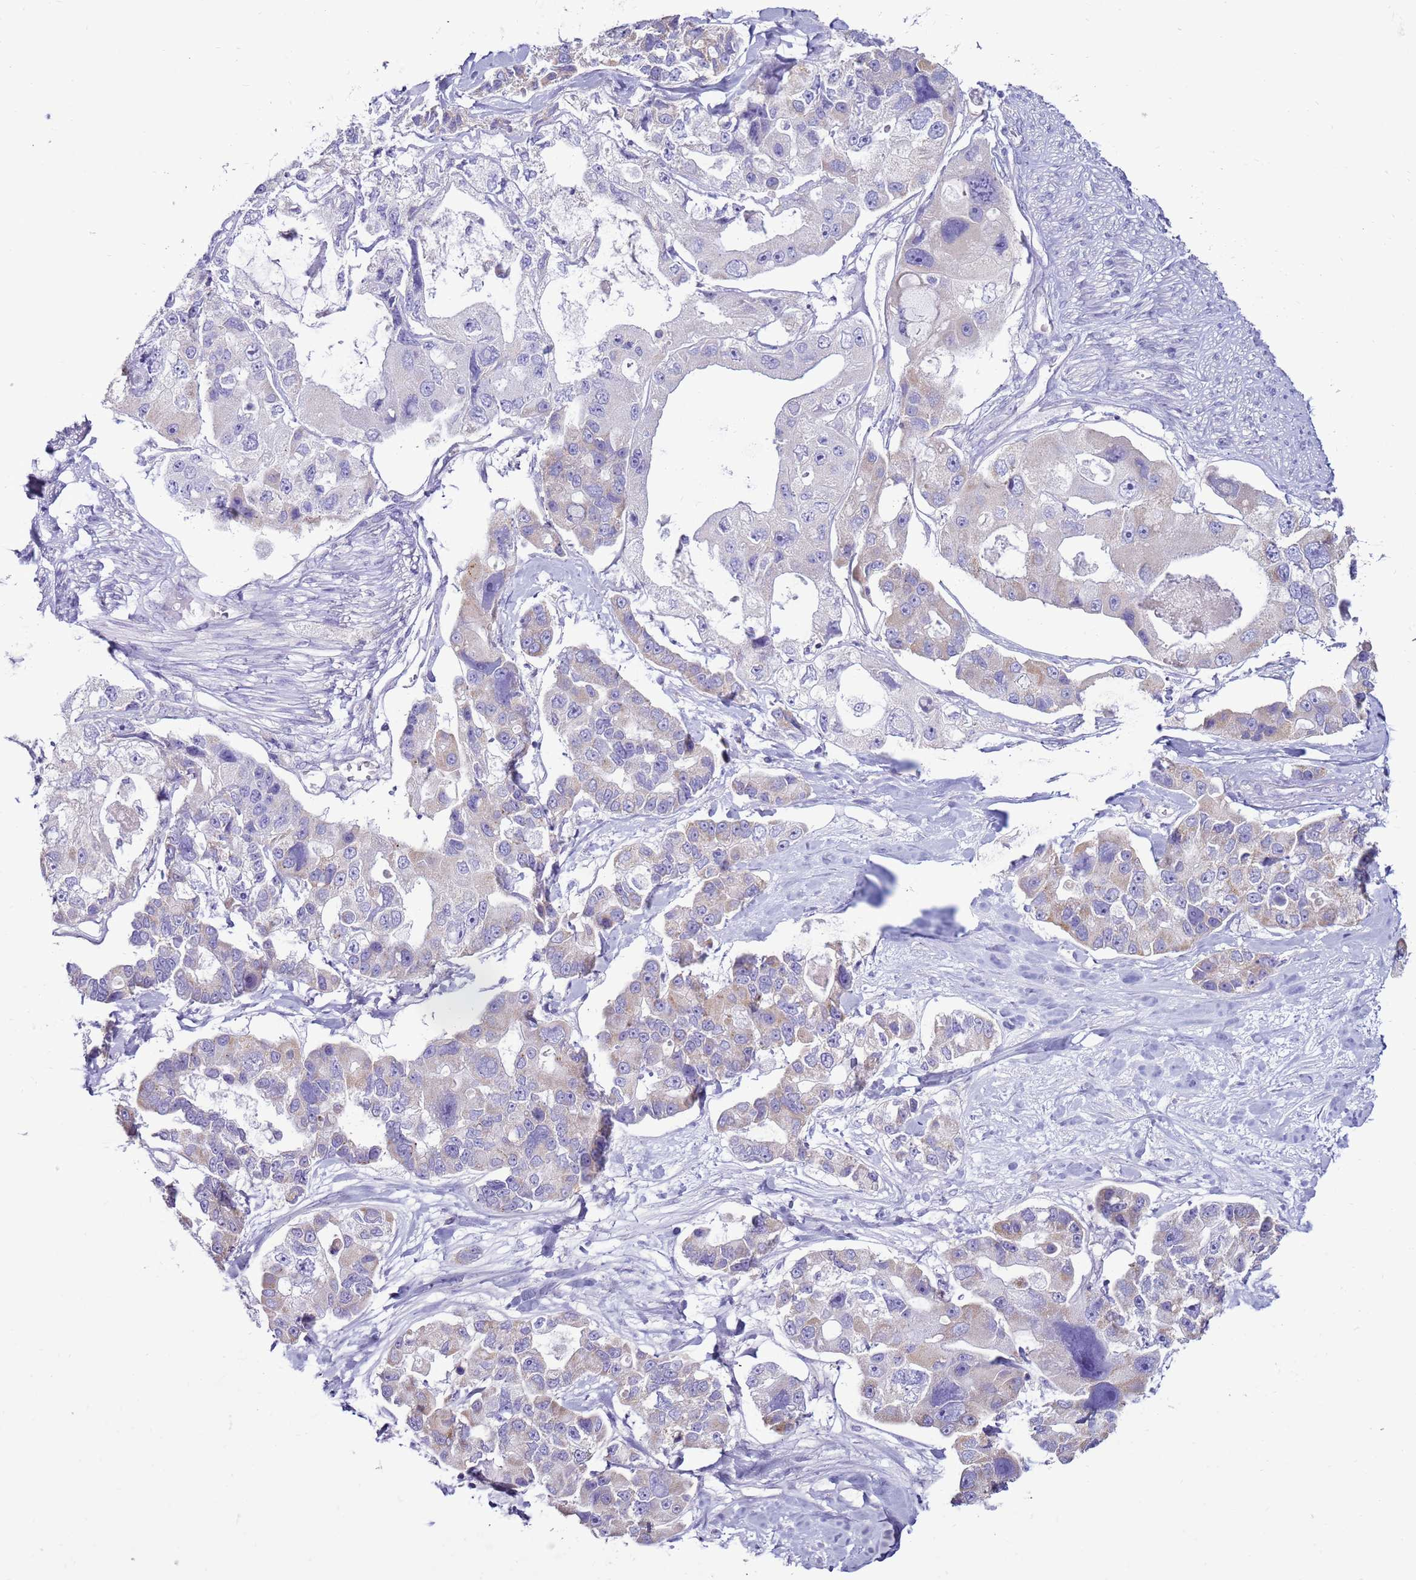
{"staining": {"intensity": "weak", "quantity": "<25%", "location": "cytoplasmic/membranous"}, "tissue": "lung cancer", "cell_type": "Tumor cells", "image_type": "cancer", "snomed": [{"axis": "morphology", "description": "Adenocarcinoma, NOS"}, {"axis": "topography", "description": "Lung"}], "caption": "This is an IHC micrograph of lung adenocarcinoma. There is no positivity in tumor cells.", "gene": "TRAPPC4", "patient": {"sex": "female", "age": 54}}